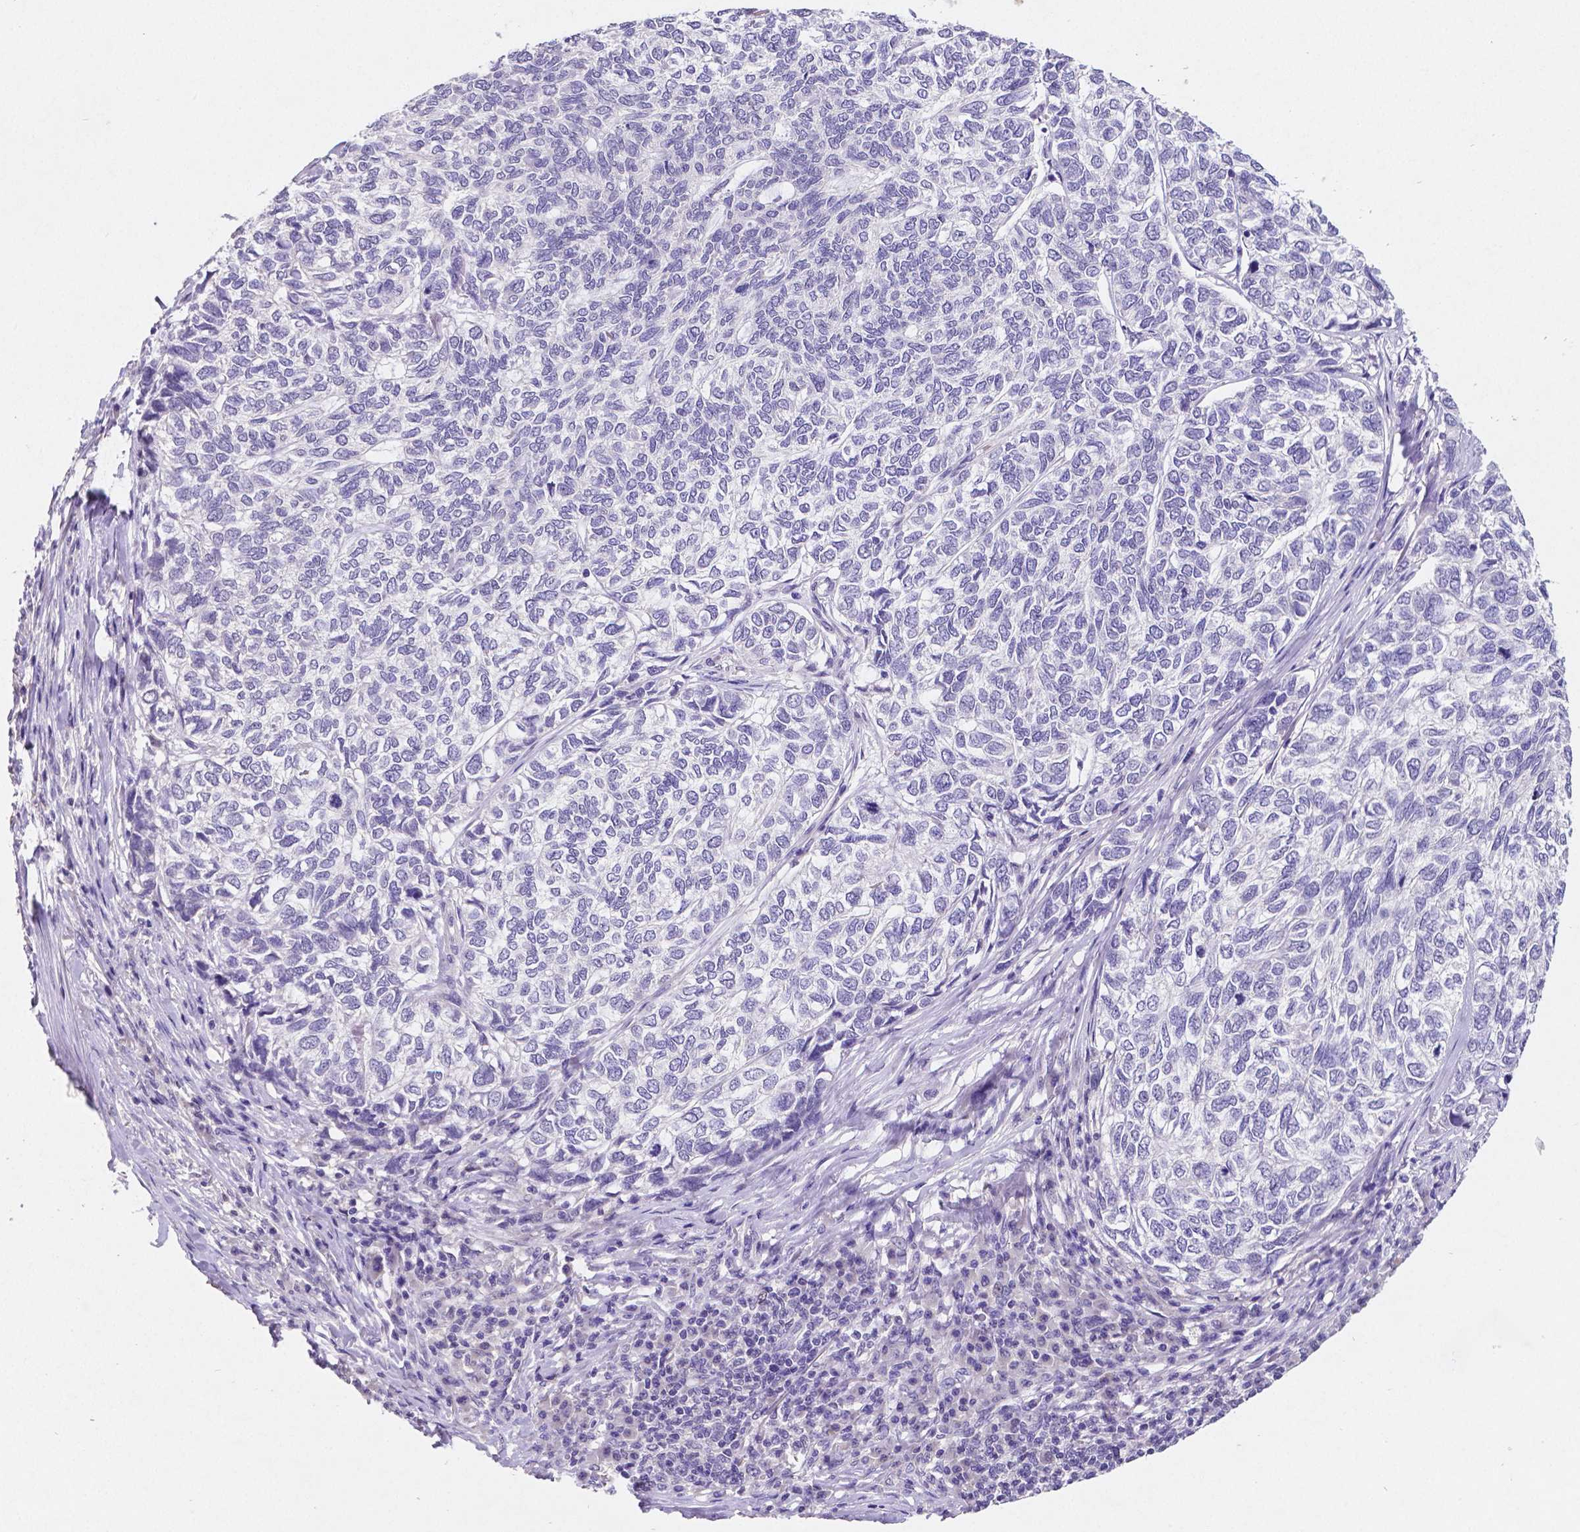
{"staining": {"intensity": "negative", "quantity": "none", "location": "none"}, "tissue": "skin cancer", "cell_type": "Tumor cells", "image_type": "cancer", "snomed": [{"axis": "morphology", "description": "Basal cell carcinoma"}, {"axis": "topography", "description": "Skin"}], "caption": "The histopathology image reveals no staining of tumor cells in basal cell carcinoma (skin).", "gene": "SATB2", "patient": {"sex": "female", "age": 65}}